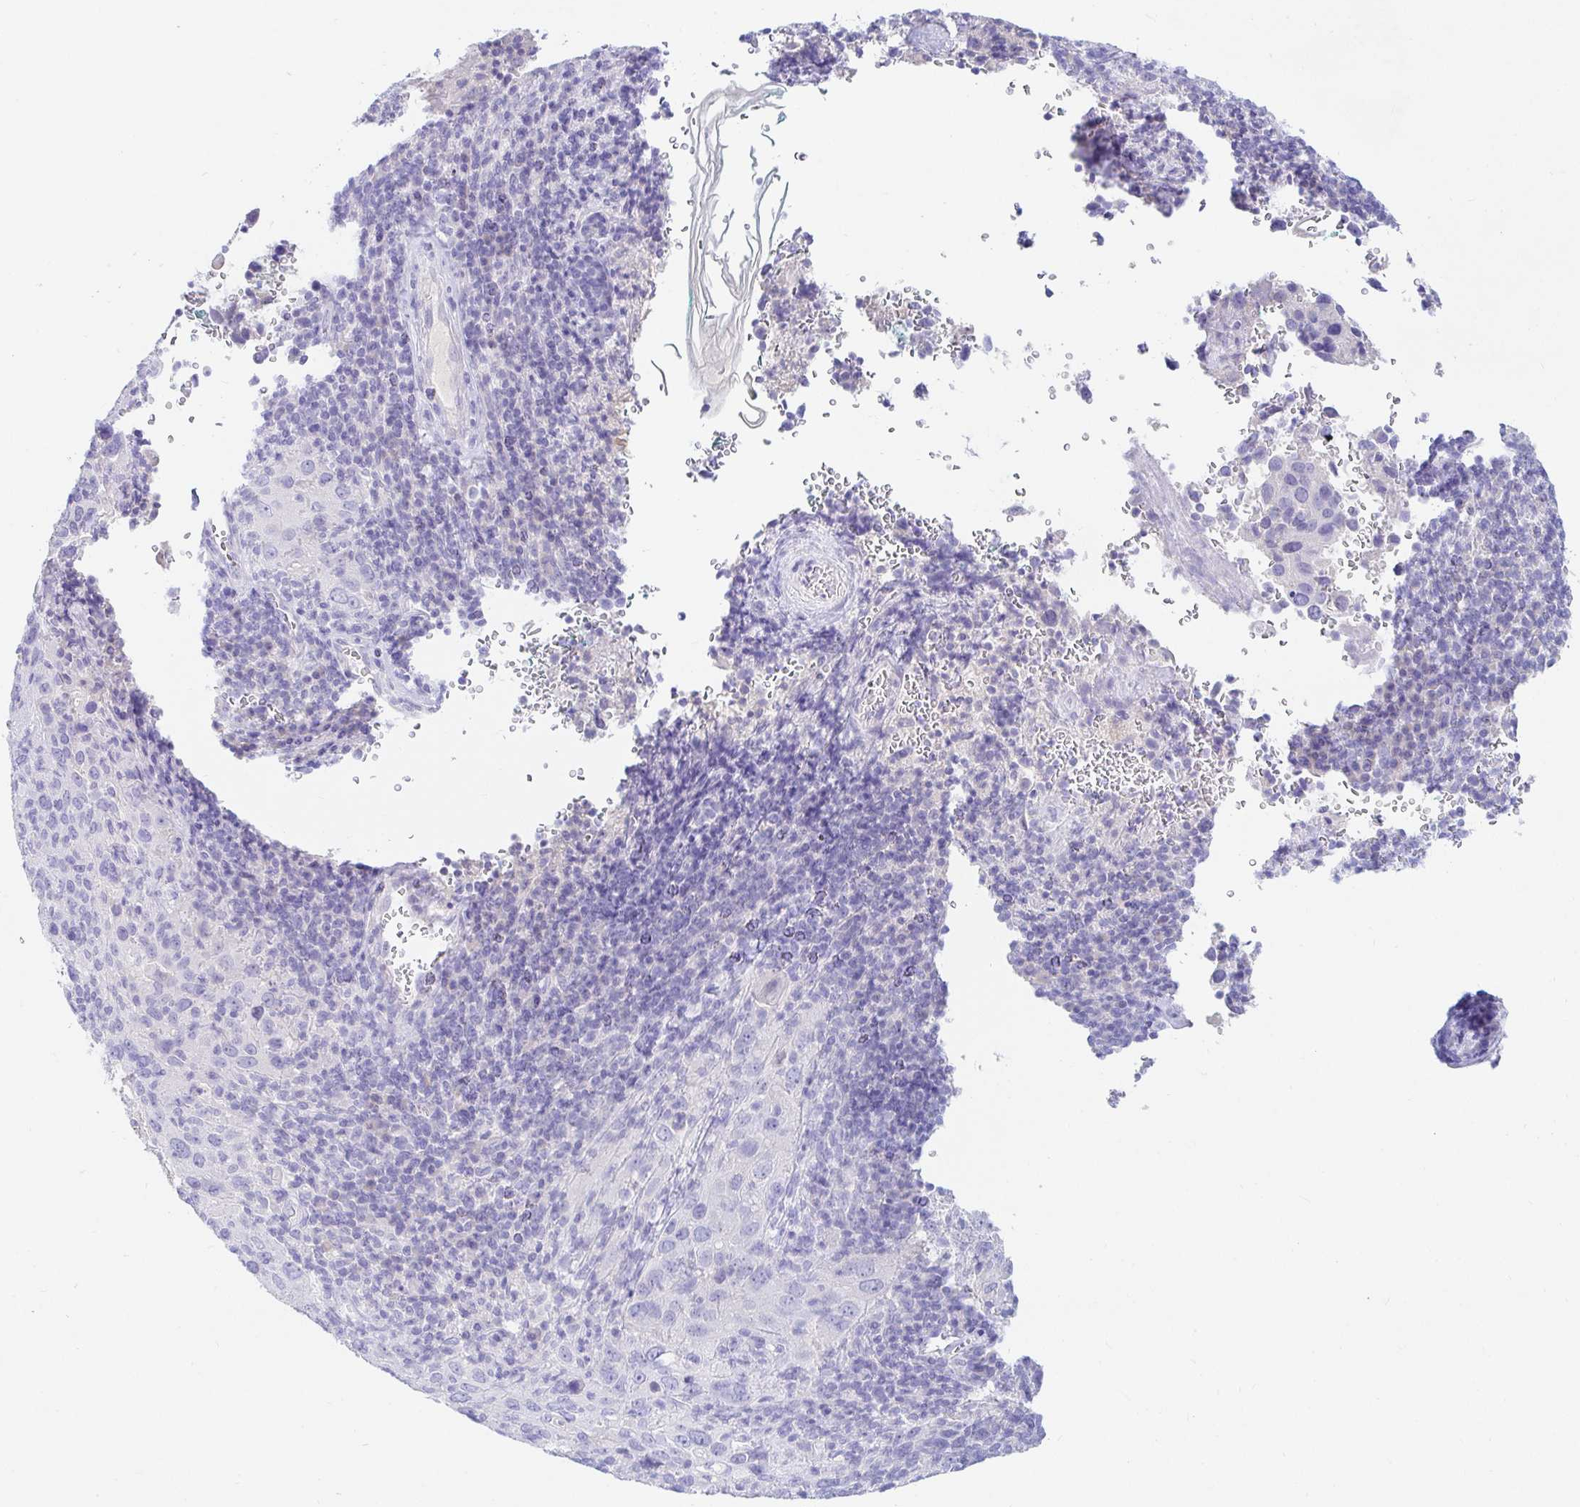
{"staining": {"intensity": "negative", "quantity": "none", "location": "none"}, "tissue": "cervical cancer", "cell_type": "Tumor cells", "image_type": "cancer", "snomed": [{"axis": "morphology", "description": "Squamous cell carcinoma, NOS"}, {"axis": "topography", "description": "Cervix"}], "caption": "The immunohistochemistry image has no significant positivity in tumor cells of cervical cancer (squamous cell carcinoma) tissue.", "gene": "NR2E1", "patient": {"sex": "female", "age": 51}}